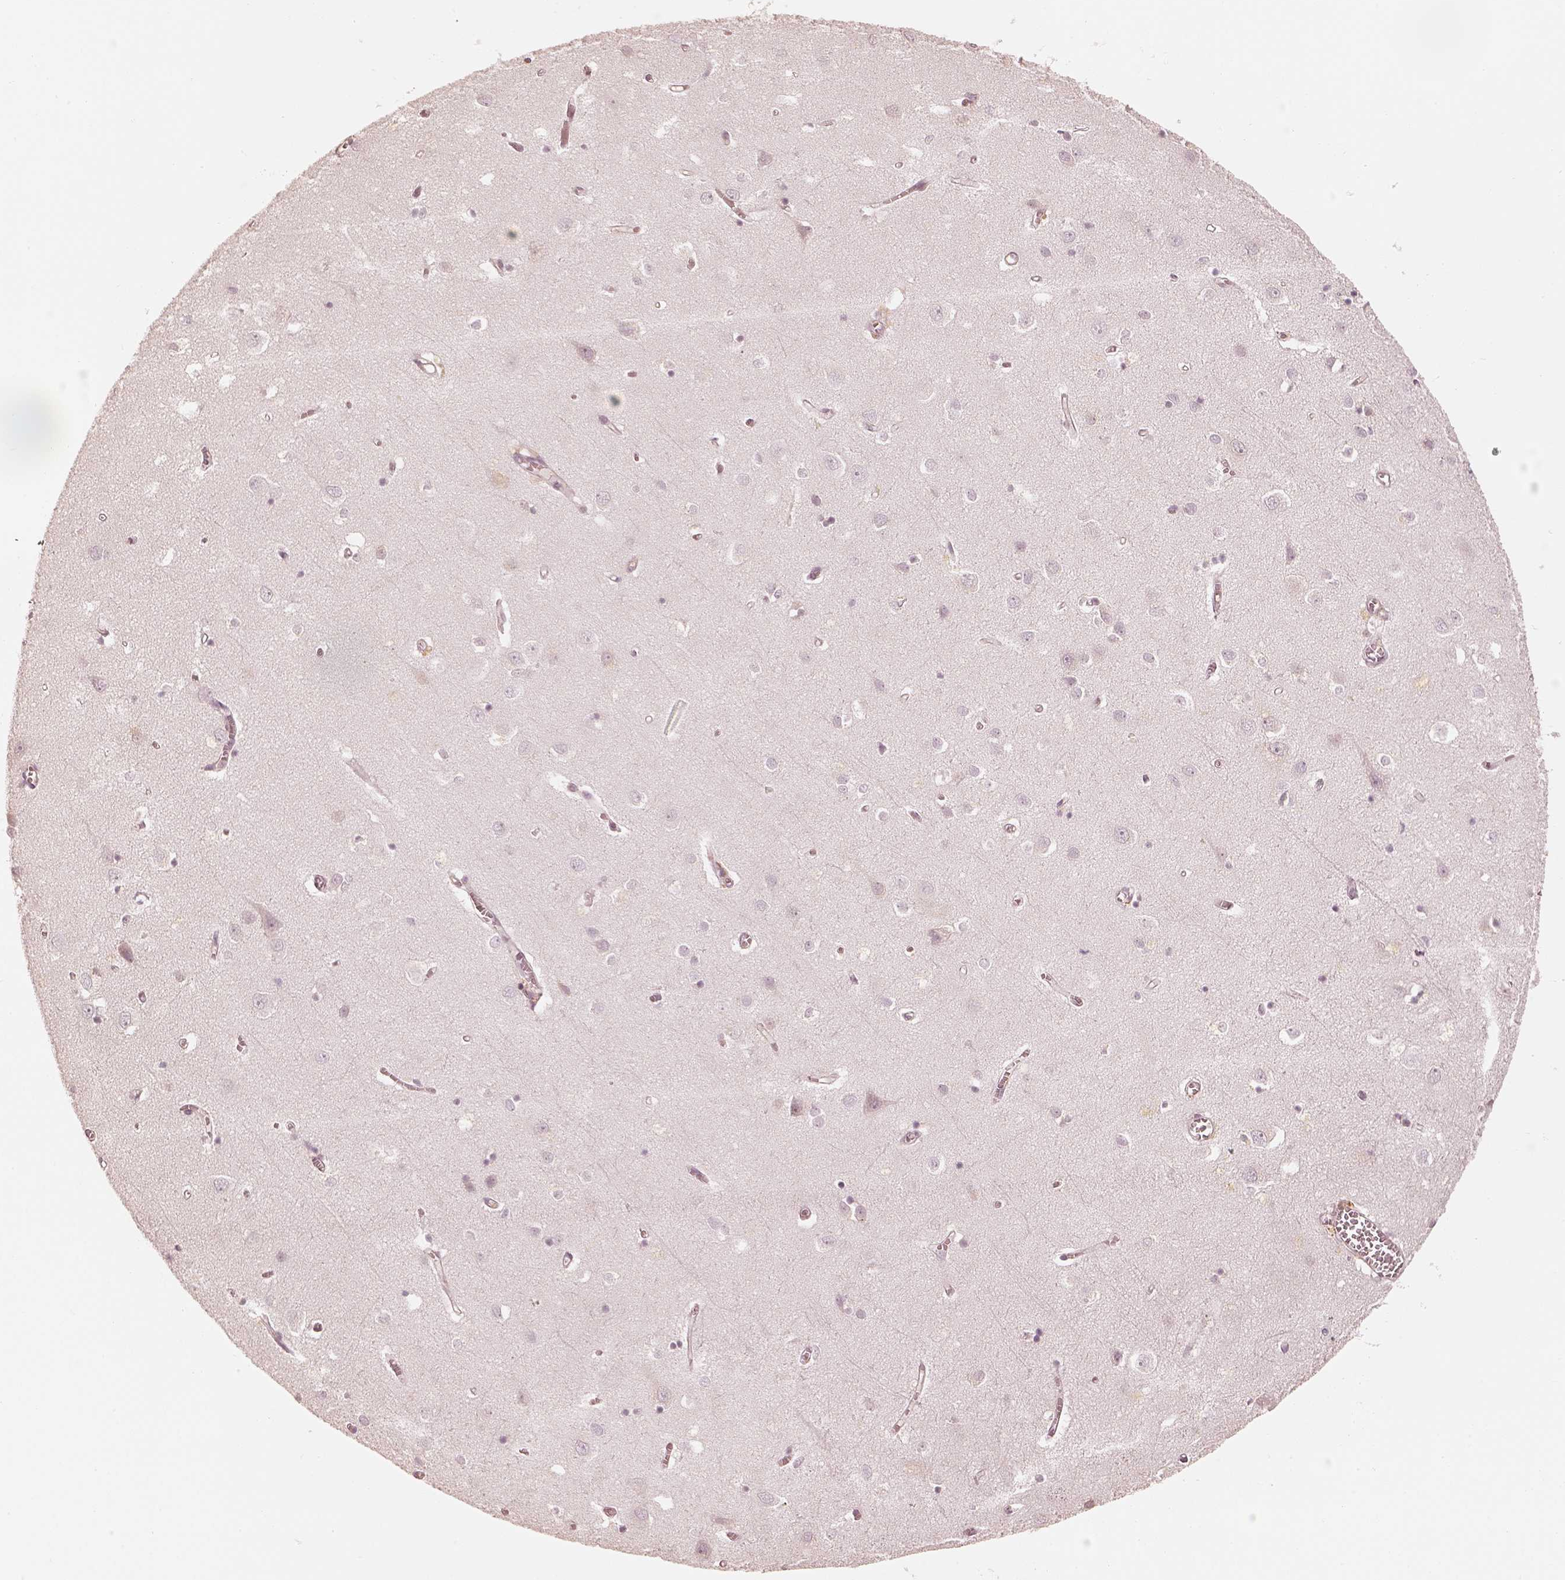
{"staining": {"intensity": "weak", "quantity": "<25%", "location": "cytoplasmic/membranous"}, "tissue": "cerebral cortex", "cell_type": "Endothelial cells", "image_type": "normal", "snomed": [{"axis": "morphology", "description": "Normal tissue, NOS"}, {"axis": "topography", "description": "Cerebral cortex"}], "caption": "Immunohistochemistry (IHC) image of benign human cerebral cortex stained for a protein (brown), which exhibits no staining in endothelial cells. (DAB IHC, high magnification).", "gene": "GORASP2", "patient": {"sex": "male", "age": 70}}